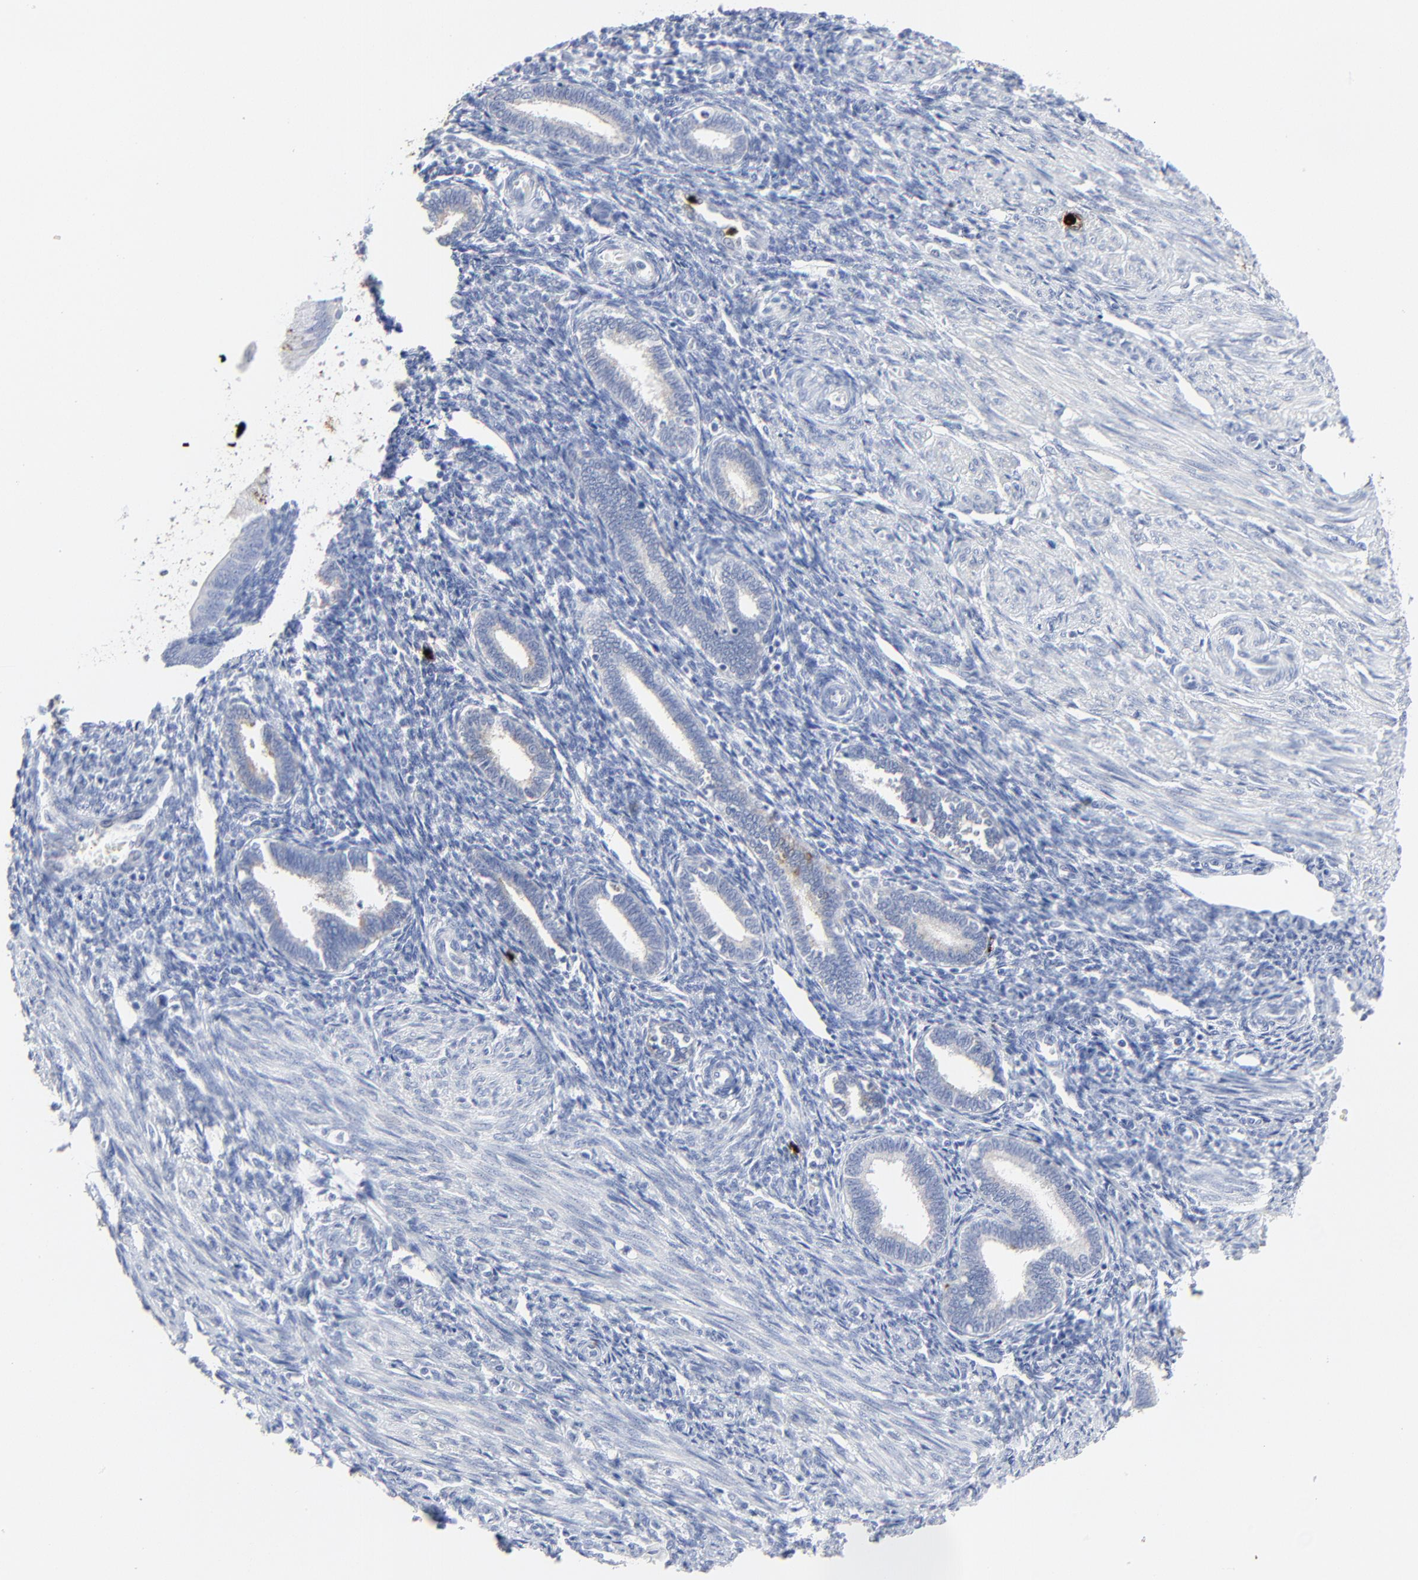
{"staining": {"intensity": "negative", "quantity": "none", "location": "none"}, "tissue": "endometrium", "cell_type": "Cells in endometrial stroma", "image_type": "normal", "snomed": [{"axis": "morphology", "description": "Normal tissue, NOS"}, {"axis": "topography", "description": "Endometrium"}], "caption": "IHC micrograph of normal endometrium: human endometrium stained with DAB (3,3'-diaminobenzidine) demonstrates no significant protein staining in cells in endometrial stroma.", "gene": "LCN2", "patient": {"sex": "female", "age": 27}}